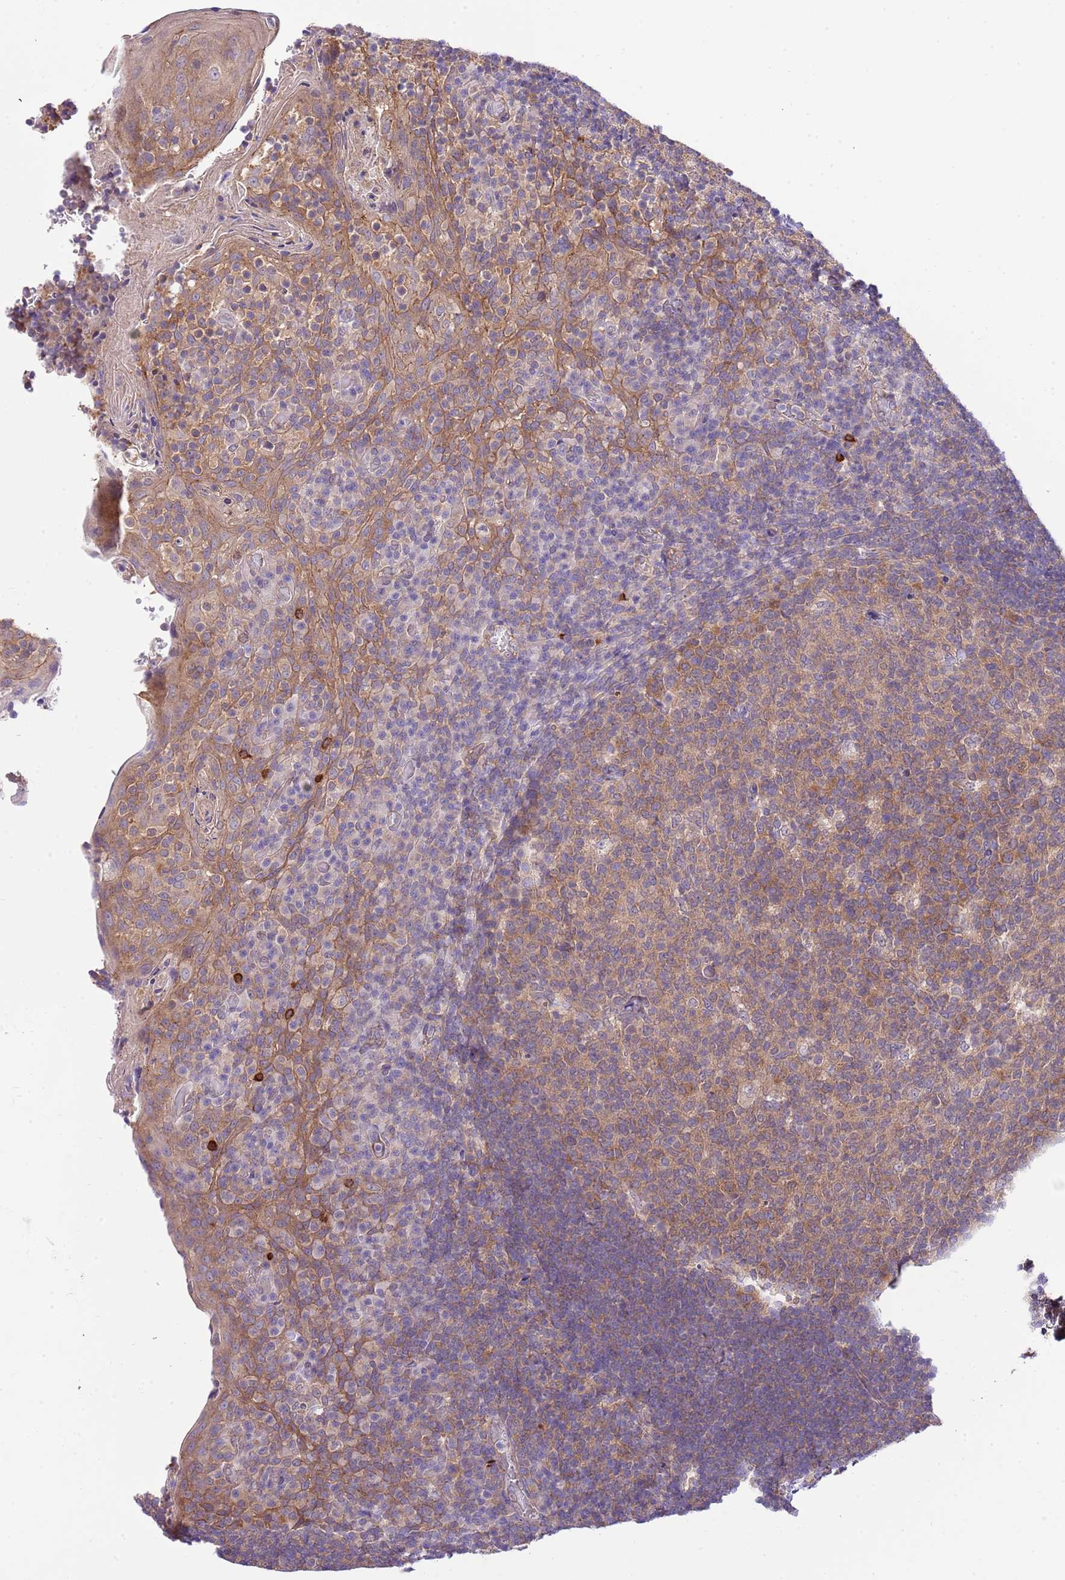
{"staining": {"intensity": "moderate", "quantity": "25%-75%", "location": "cytoplasmic/membranous"}, "tissue": "tonsil", "cell_type": "Germinal center cells", "image_type": "normal", "snomed": [{"axis": "morphology", "description": "Normal tissue, NOS"}, {"axis": "topography", "description": "Tonsil"}], "caption": "Immunohistochemistry (IHC) micrograph of unremarkable human tonsil stained for a protein (brown), which reveals medium levels of moderate cytoplasmic/membranous positivity in about 25%-75% of germinal center cells.", "gene": "DONSON", "patient": {"sex": "female", "age": 10}}